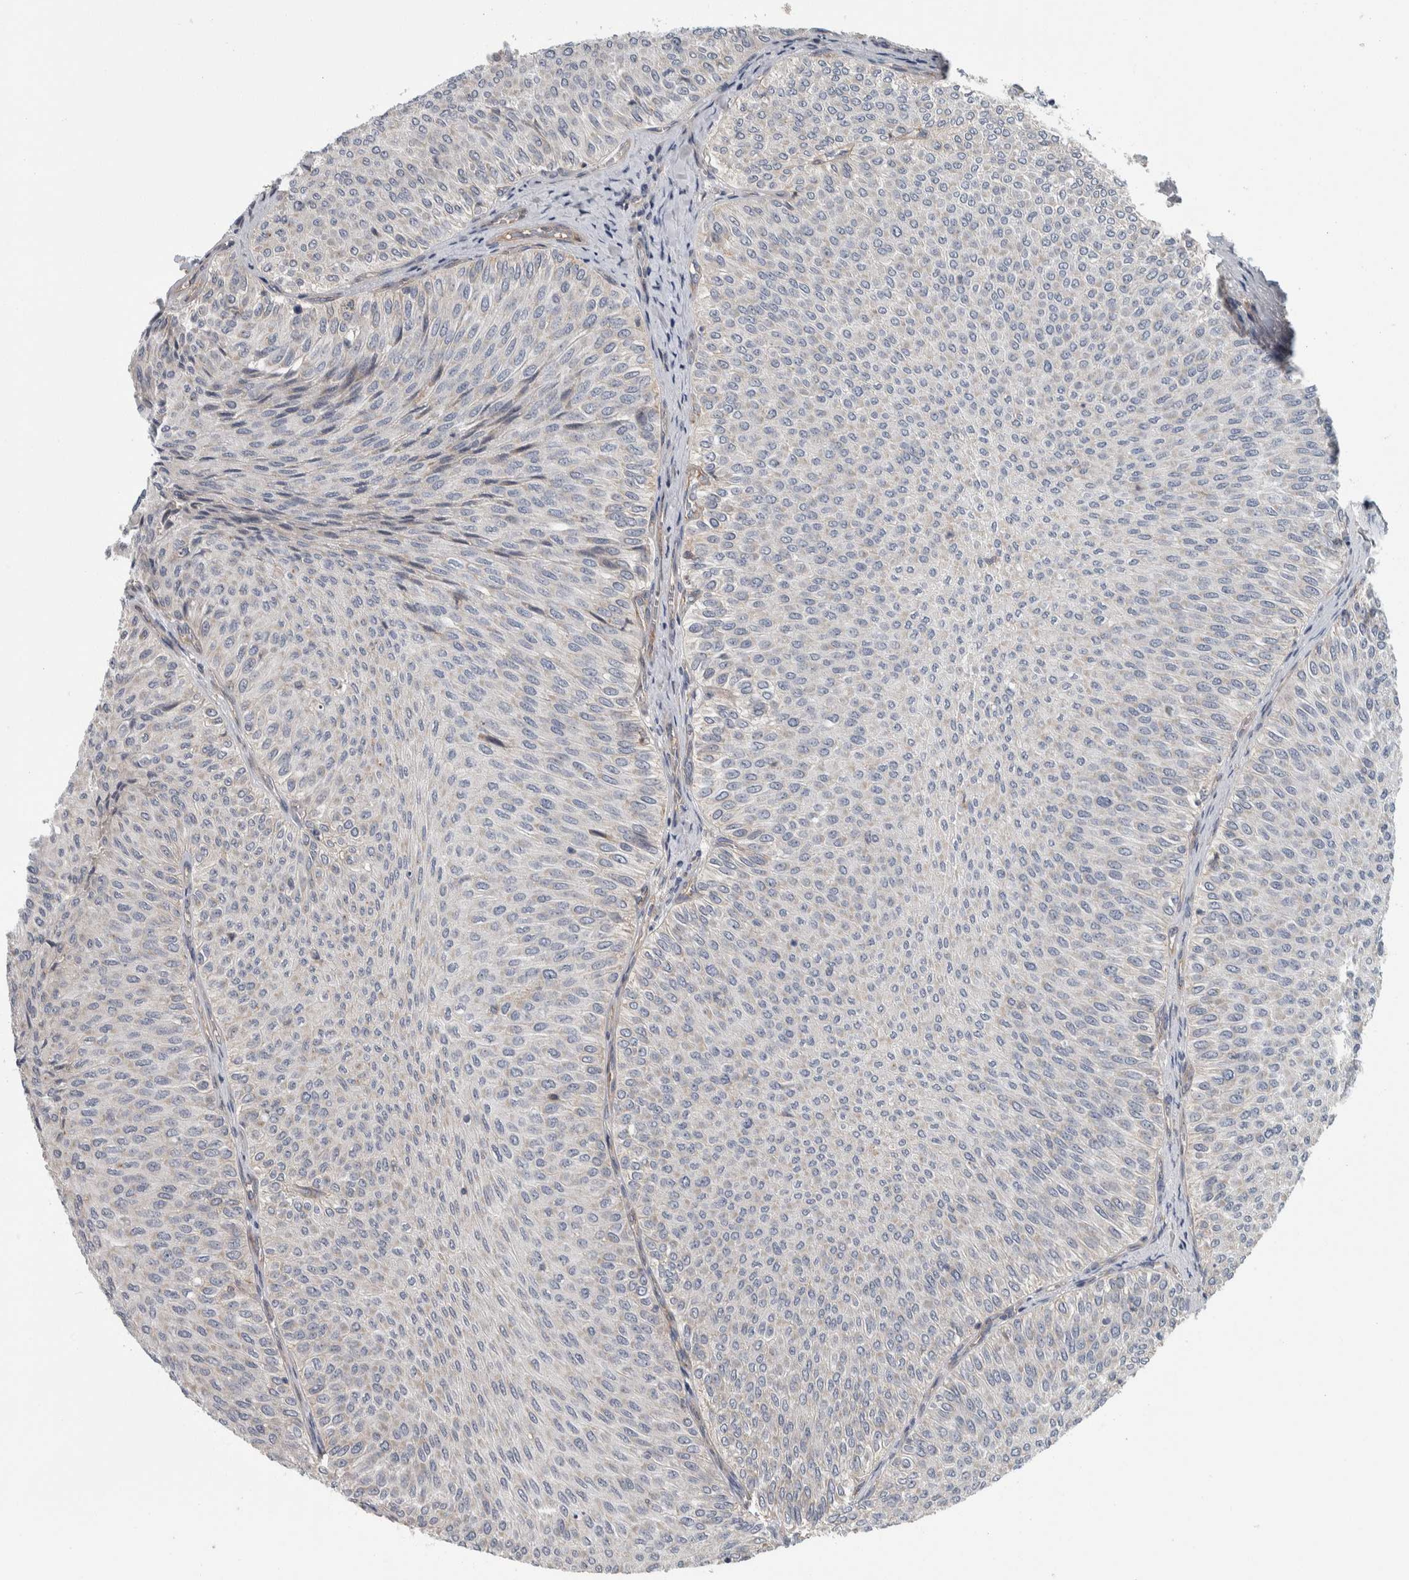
{"staining": {"intensity": "negative", "quantity": "none", "location": "none"}, "tissue": "urothelial cancer", "cell_type": "Tumor cells", "image_type": "cancer", "snomed": [{"axis": "morphology", "description": "Urothelial carcinoma, Low grade"}, {"axis": "topography", "description": "Urinary bladder"}], "caption": "Tumor cells are negative for protein expression in human low-grade urothelial carcinoma.", "gene": "KCNJ3", "patient": {"sex": "male", "age": 78}}